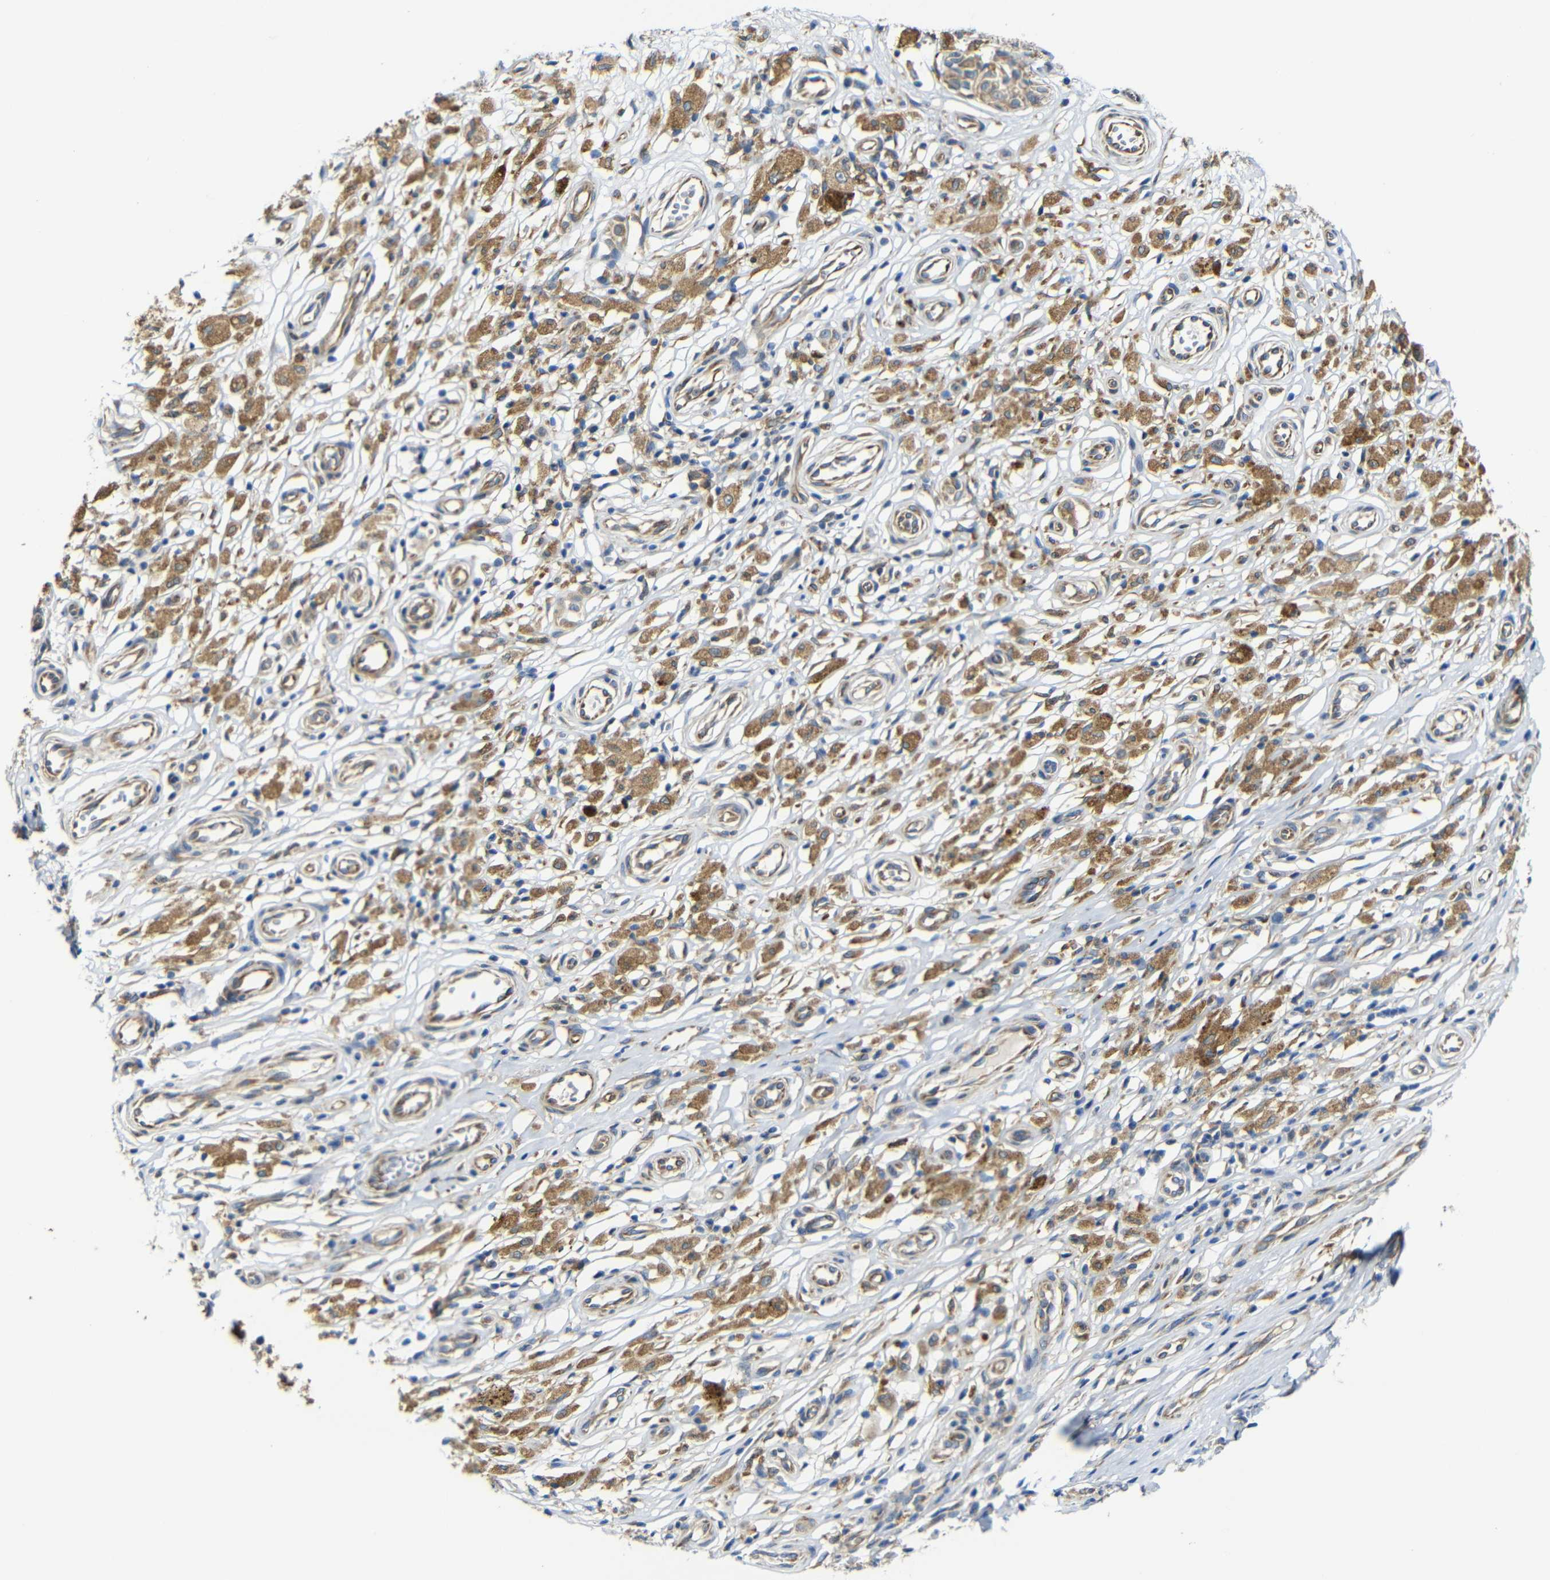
{"staining": {"intensity": "moderate", "quantity": ">75%", "location": "cytoplasmic/membranous"}, "tissue": "melanoma", "cell_type": "Tumor cells", "image_type": "cancer", "snomed": [{"axis": "morphology", "description": "Malignant melanoma, NOS"}, {"axis": "topography", "description": "Skin"}], "caption": "Melanoma was stained to show a protein in brown. There is medium levels of moderate cytoplasmic/membranous positivity in about >75% of tumor cells.", "gene": "CLCC1", "patient": {"sex": "female", "age": 64}}